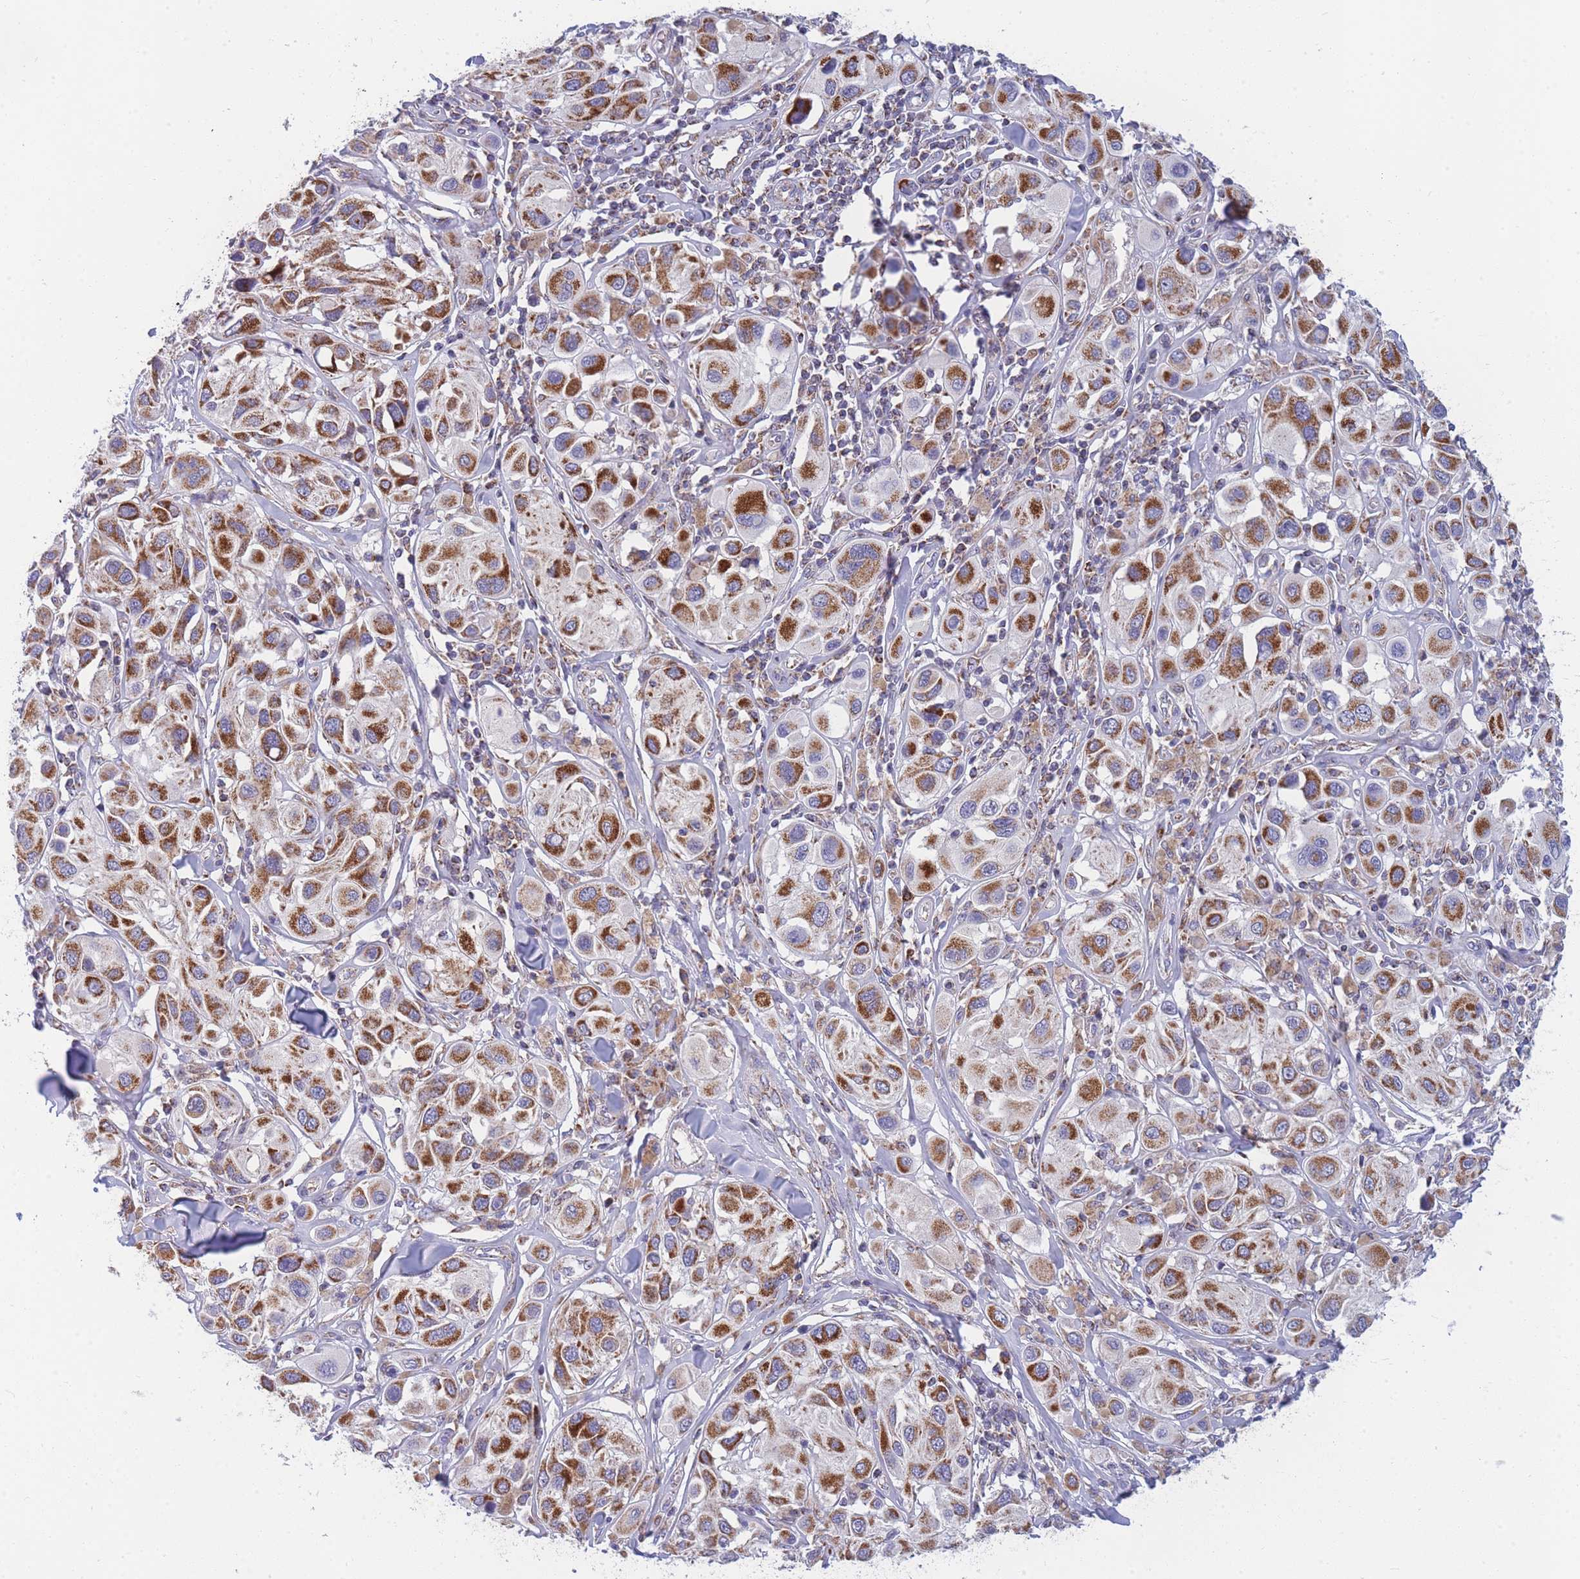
{"staining": {"intensity": "strong", "quantity": ">75%", "location": "cytoplasmic/membranous"}, "tissue": "melanoma", "cell_type": "Tumor cells", "image_type": "cancer", "snomed": [{"axis": "morphology", "description": "Malignant melanoma, Metastatic site"}, {"axis": "topography", "description": "Skin"}], "caption": "IHC histopathology image of neoplastic tissue: malignant melanoma (metastatic site) stained using immunohistochemistry (IHC) demonstrates high levels of strong protein expression localized specifically in the cytoplasmic/membranous of tumor cells, appearing as a cytoplasmic/membranous brown color.", "gene": "MRPS11", "patient": {"sex": "male", "age": 41}}